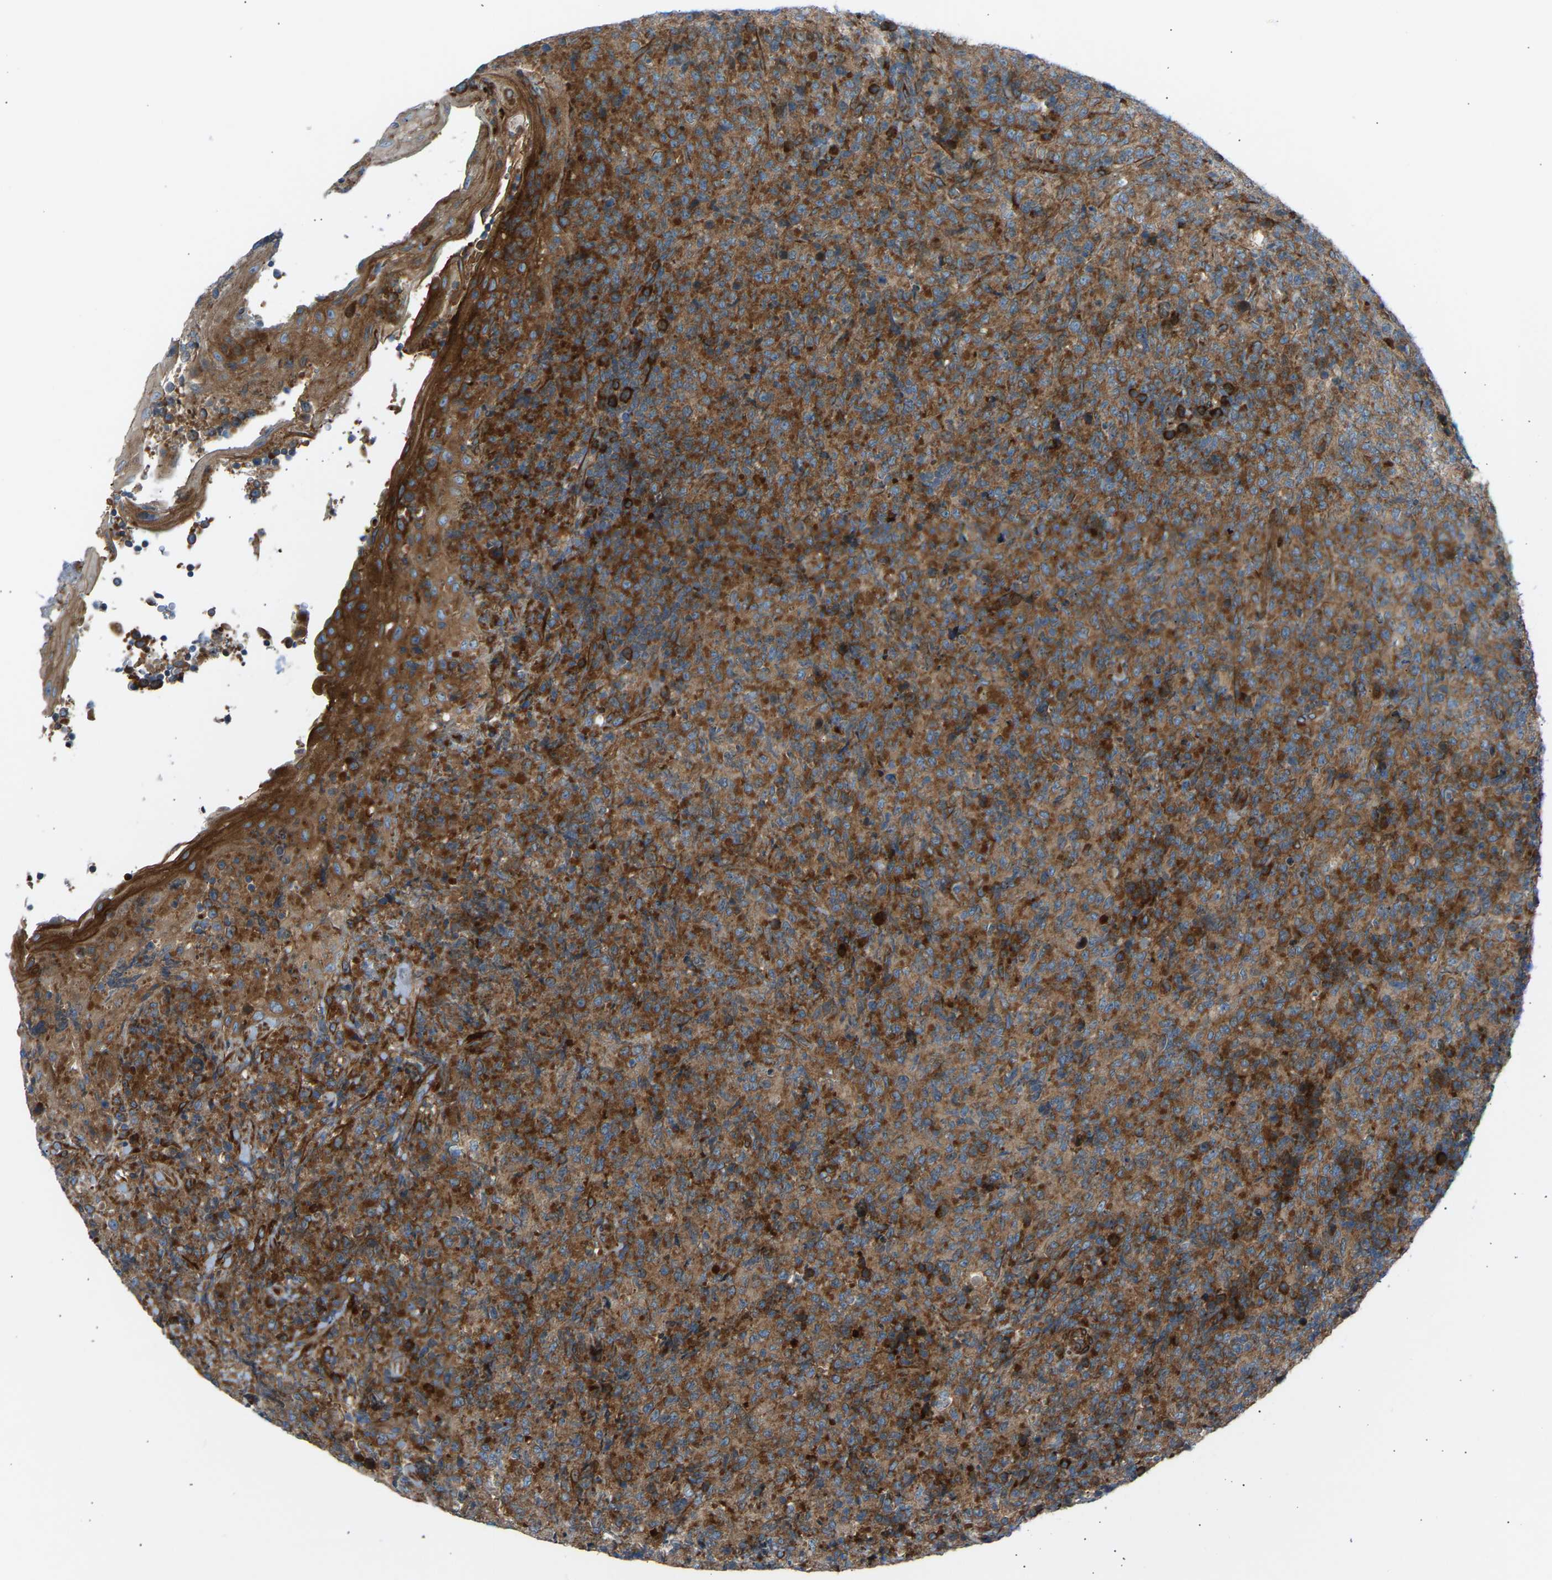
{"staining": {"intensity": "moderate", "quantity": ">75%", "location": "cytoplasmic/membranous"}, "tissue": "lymphoma", "cell_type": "Tumor cells", "image_type": "cancer", "snomed": [{"axis": "morphology", "description": "Malignant lymphoma, non-Hodgkin's type, High grade"}, {"axis": "topography", "description": "Tonsil"}], "caption": "Tumor cells reveal moderate cytoplasmic/membranous positivity in about >75% of cells in lymphoma.", "gene": "VPS41", "patient": {"sex": "female", "age": 36}}